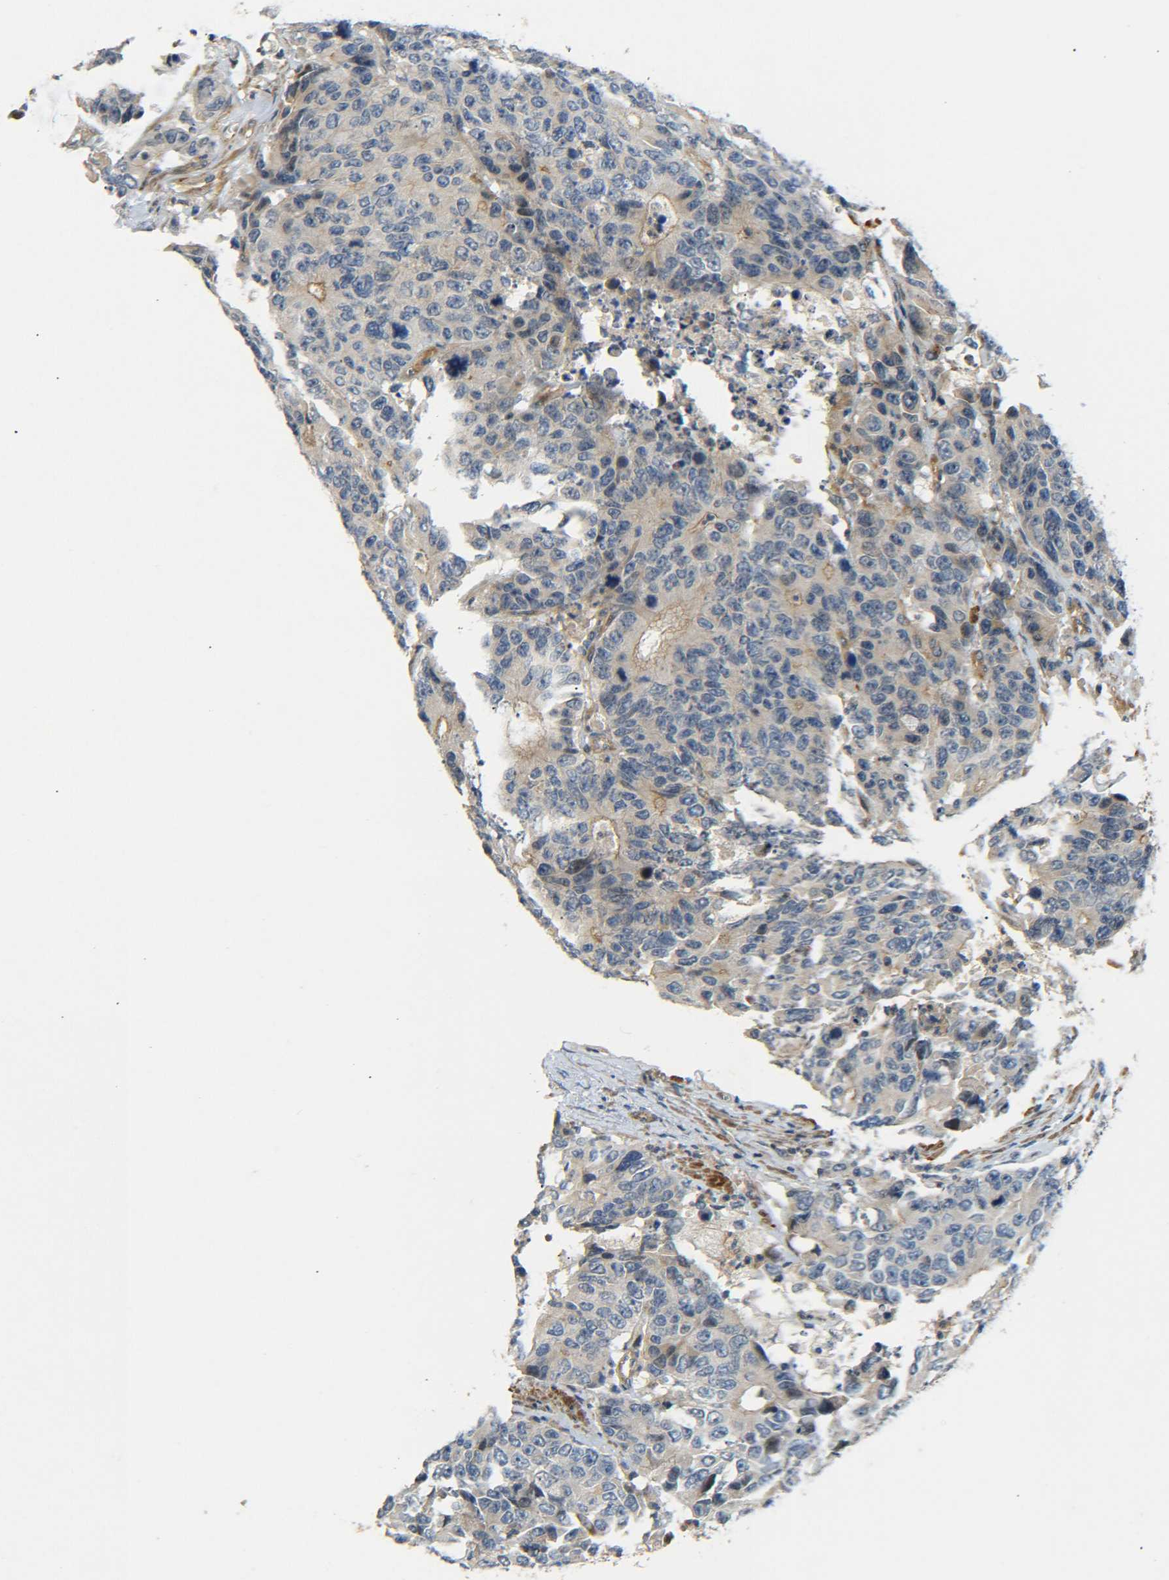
{"staining": {"intensity": "weak", "quantity": "<25%", "location": "cytoplasmic/membranous"}, "tissue": "colorectal cancer", "cell_type": "Tumor cells", "image_type": "cancer", "snomed": [{"axis": "morphology", "description": "Adenocarcinoma, NOS"}, {"axis": "topography", "description": "Colon"}], "caption": "Immunohistochemistry micrograph of human colorectal cancer stained for a protein (brown), which displays no expression in tumor cells.", "gene": "MEIS1", "patient": {"sex": "female", "age": 86}}